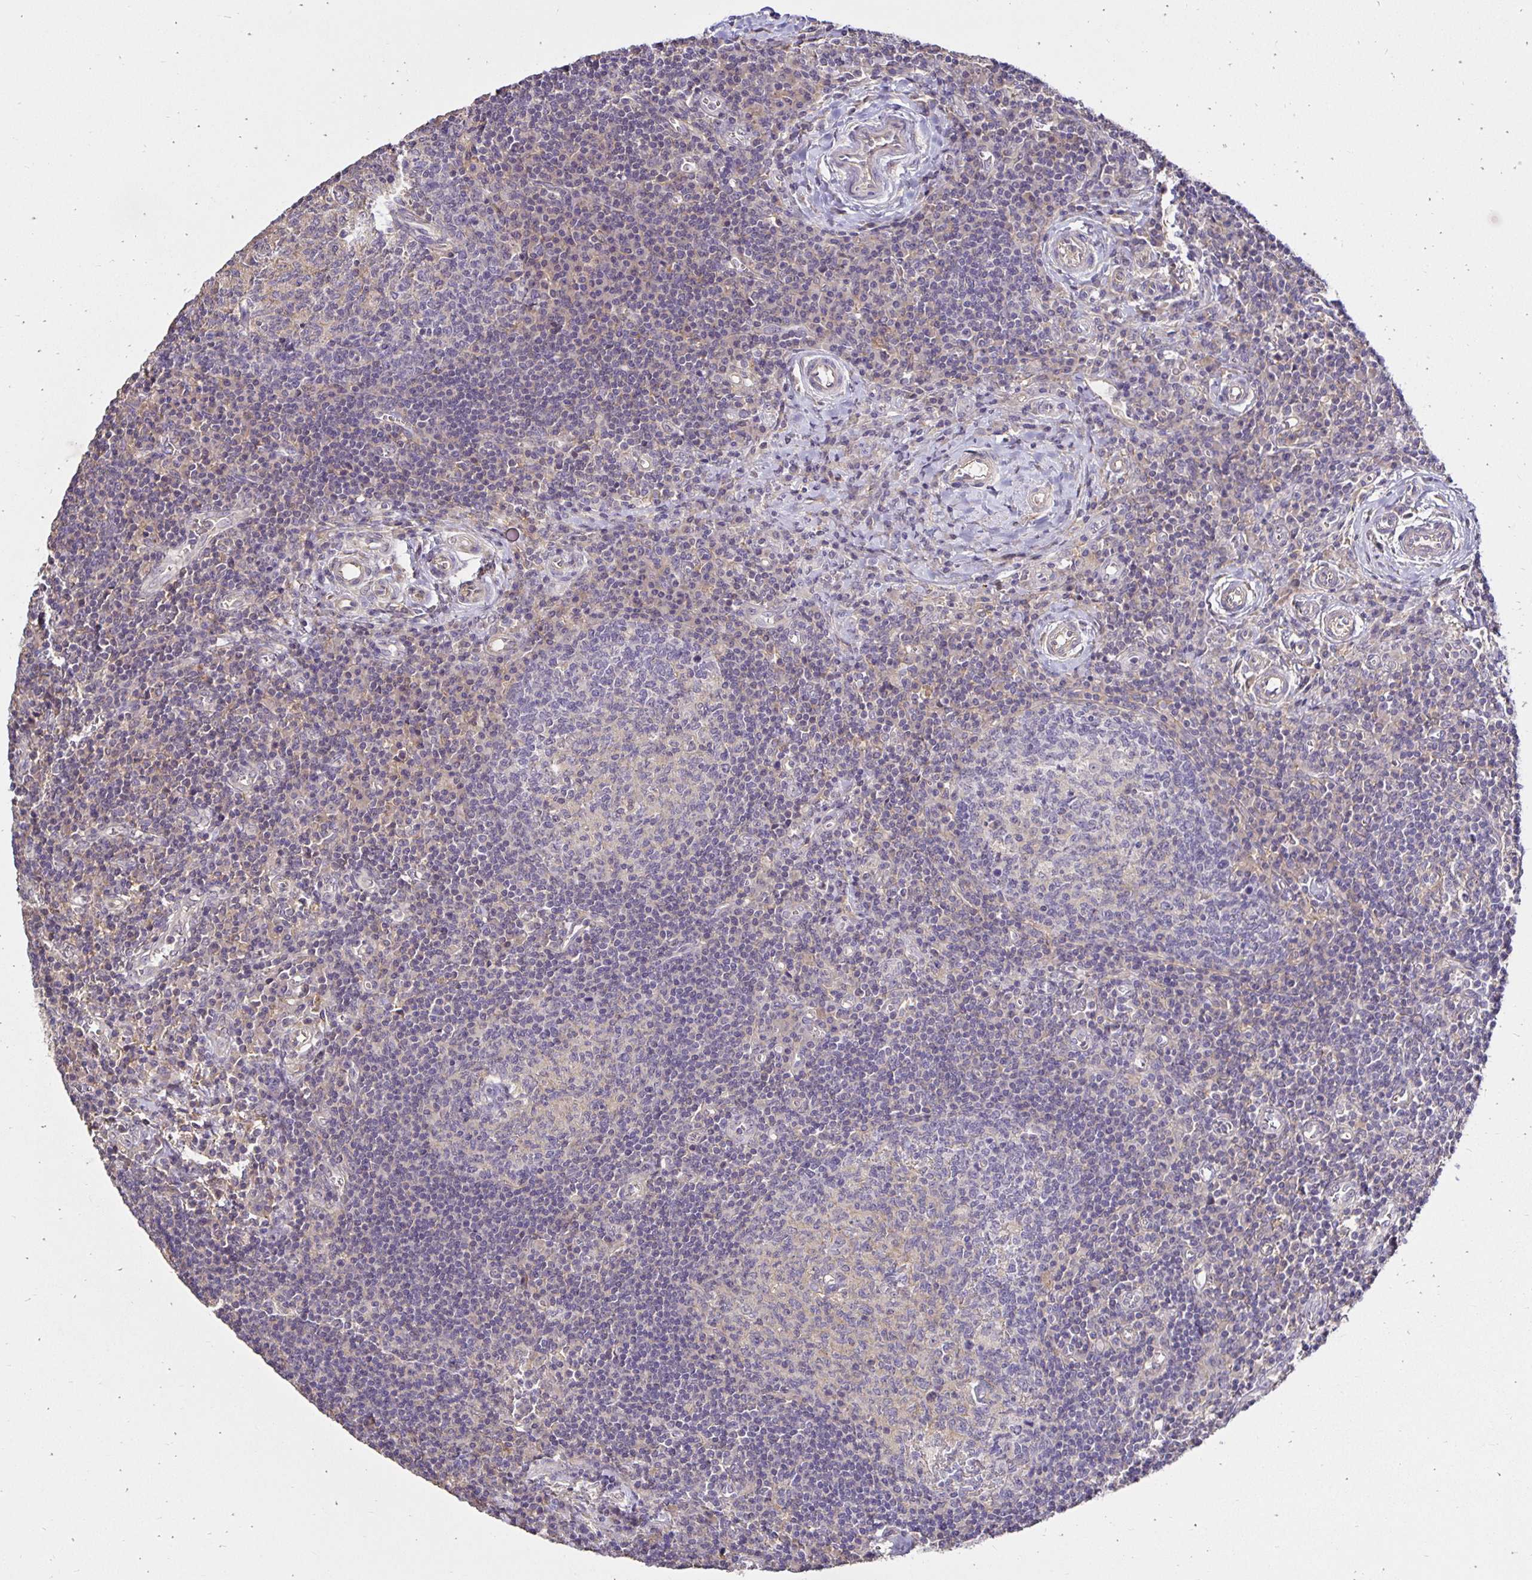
{"staining": {"intensity": "negative", "quantity": "none", "location": "none"}, "tissue": "lymph node", "cell_type": "Germinal center cells", "image_type": "normal", "snomed": [{"axis": "morphology", "description": "Normal tissue, NOS"}, {"axis": "topography", "description": "Lymph node"}], "caption": "IHC histopathology image of benign lymph node: human lymph node stained with DAB demonstrates no significant protein expression in germinal center cells. Brightfield microscopy of immunohistochemistry stained with DAB (3,3'-diaminobenzidine) (brown) and hematoxylin (blue), captured at high magnification.", "gene": "PNPLA3", "patient": {"sex": "male", "age": 67}}